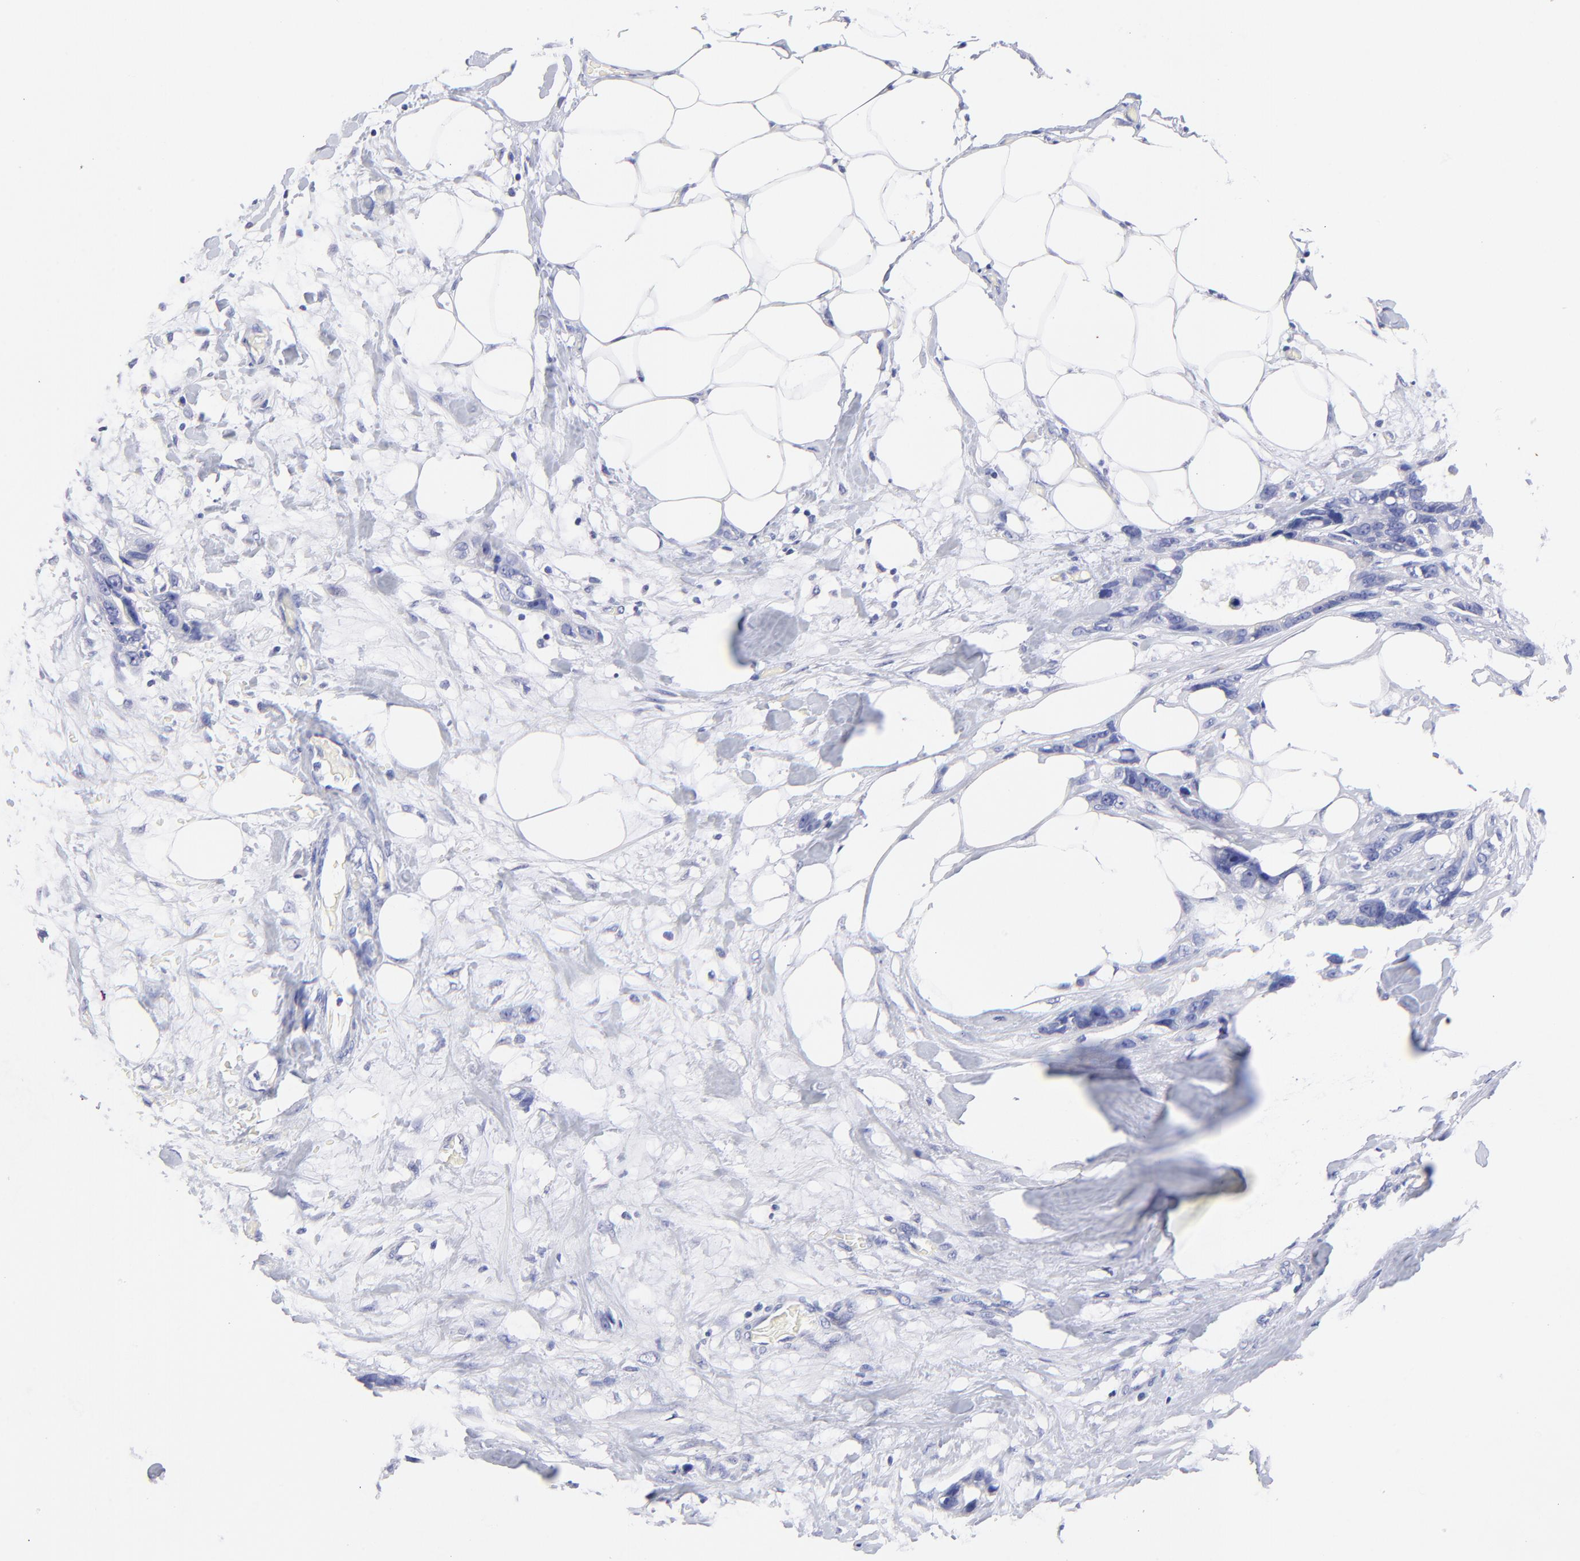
{"staining": {"intensity": "negative", "quantity": "none", "location": "none"}, "tissue": "stomach cancer", "cell_type": "Tumor cells", "image_type": "cancer", "snomed": [{"axis": "morphology", "description": "Adenocarcinoma, NOS"}, {"axis": "topography", "description": "Stomach, upper"}], "caption": "IHC photomicrograph of neoplastic tissue: human stomach cancer (adenocarcinoma) stained with DAB (3,3'-diaminobenzidine) displays no significant protein staining in tumor cells.", "gene": "HORMAD2", "patient": {"sex": "male", "age": 47}}